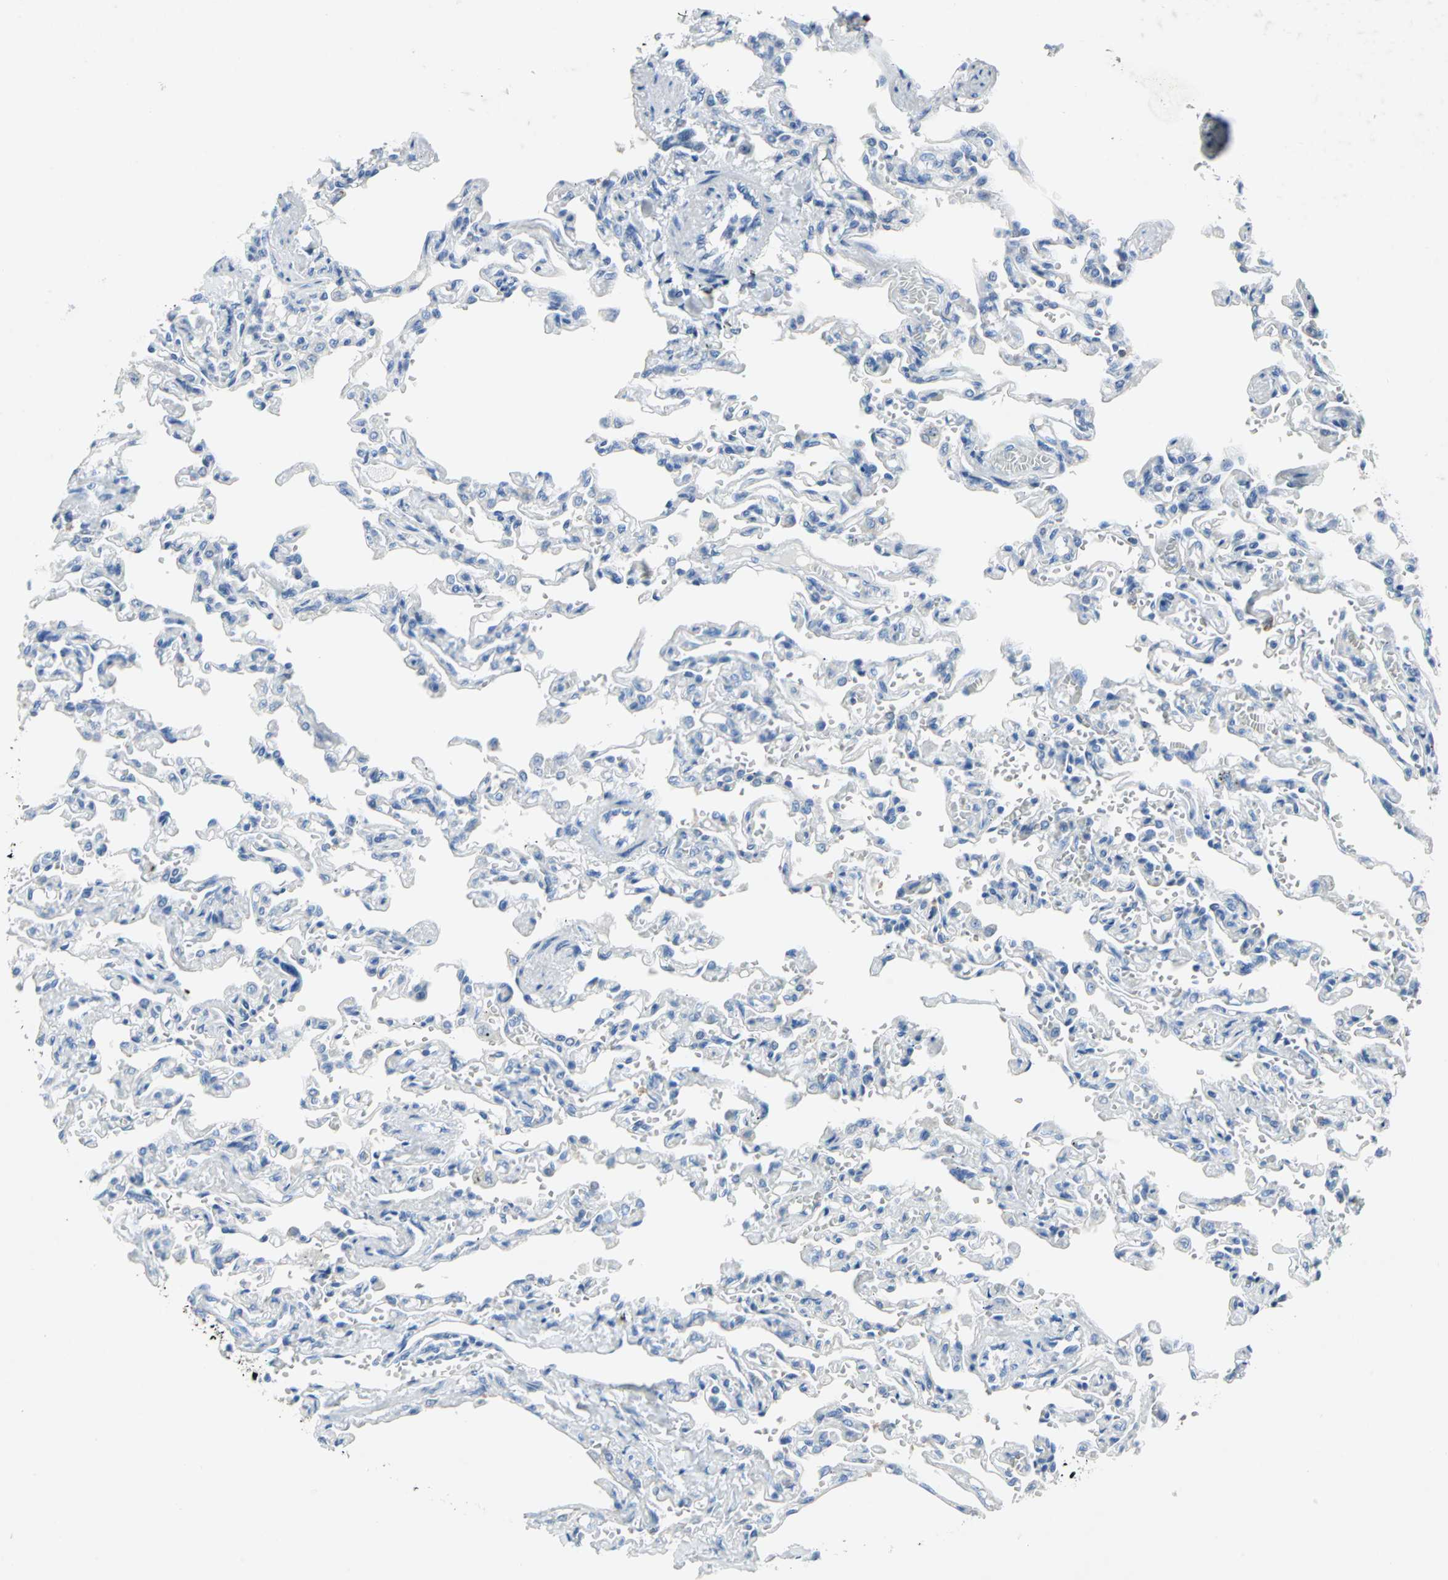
{"staining": {"intensity": "negative", "quantity": "none", "location": "none"}, "tissue": "lung", "cell_type": "Alveolar cells", "image_type": "normal", "snomed": [{"axis": "morphology", "description": "Normal tissue, NOS"}, {"axis": "topography", "description": "Lung"}], "caption": "Normal lung was stained to show a protein in brown. There is no significant expression in alveolar cells.", "gene": "SFN", "patient": {"sex": "male", "age": 21}}